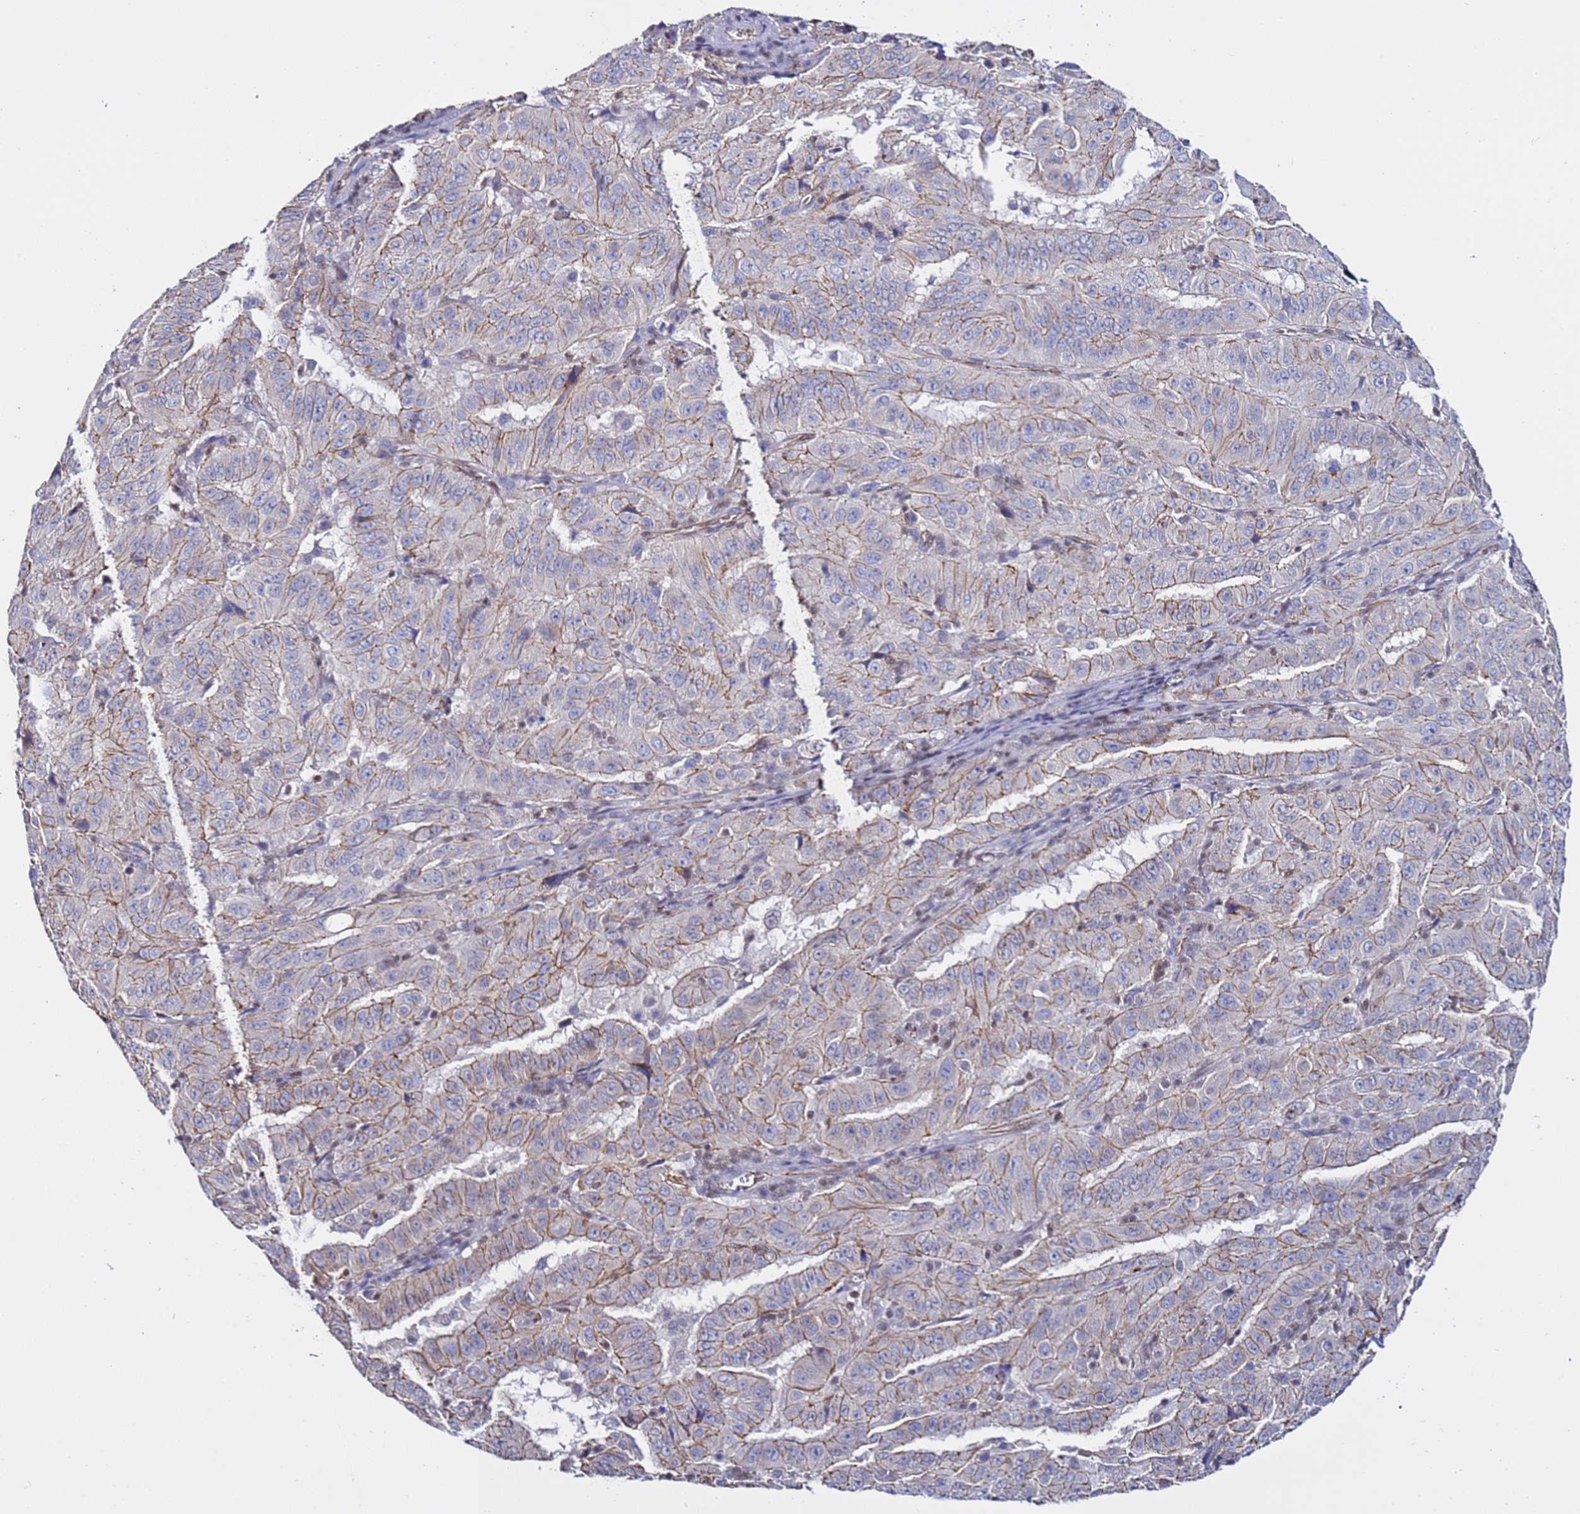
{"staining": {"intensity": "weak", "quantity": "25%-75%", "location": "cytoplasmic/membranous"}, "tissue": "pancreatic cancer", "cell_type": "Tumor cells", "image_type": "cancer", "snomed": [{"axis": "morphology", "description": "Adenocarcinoma, NOS"}, {"axis": "topography", "description": "Pancreas"}], "caption": "There is low levels of weak cytoplasmic/membranous staining in tumor cells of pancreatic adenocarcinoma, as demonstrated by immunohistochemical staining (brown color).", "gene": "TENM3", "patient": {"sex": "male", "age": 63}}